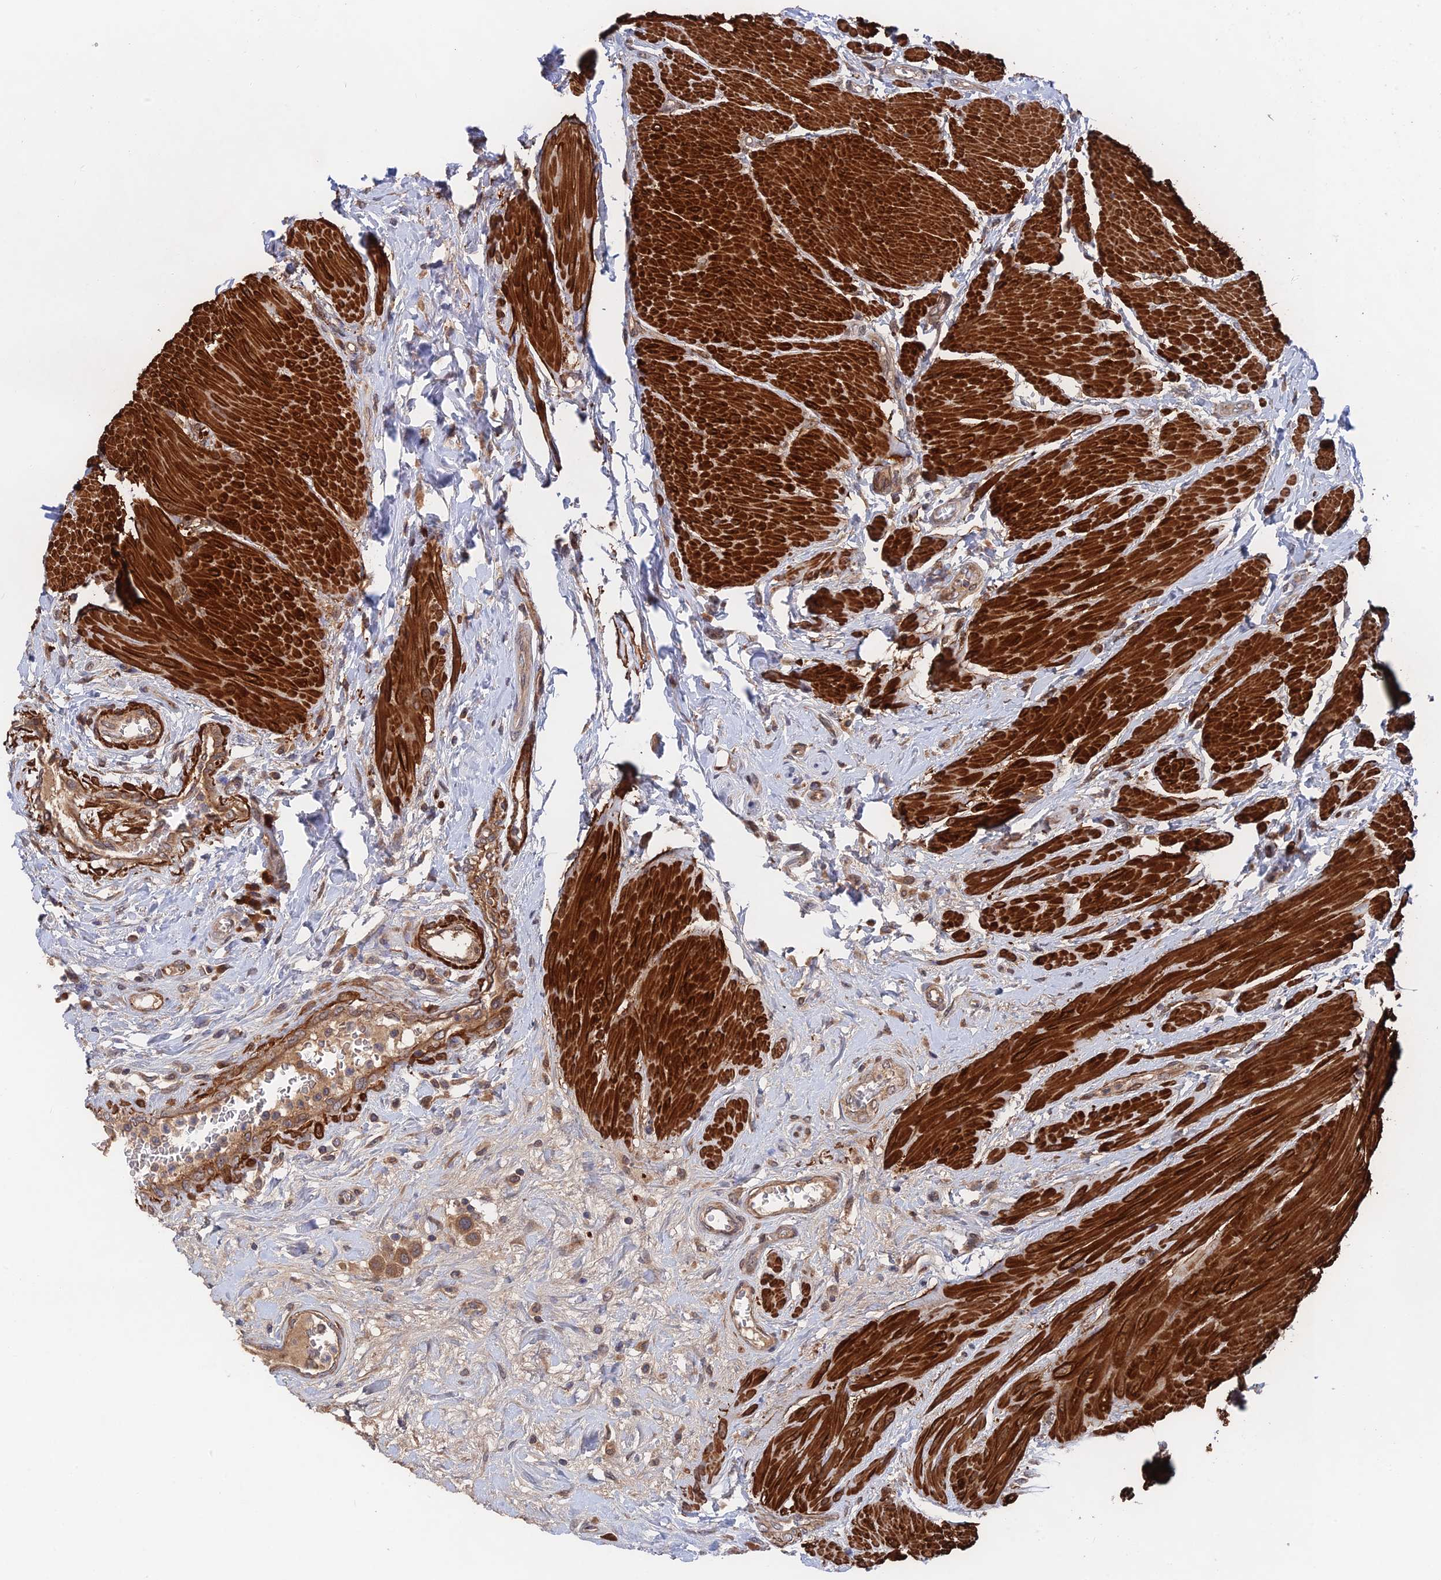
{"staining": {"intensity": "moderate", "quantity": ">75%", "location": "cytoplasmic/membranous"}, "tissue": "urothelial cancer", "cell_type": "Tumor cells", "image_type": "cancer", "snomed": [{"axis": "morphology", "description": "Urothelial carcinoma, High grade"}, {"axis": "topography", "description": "Urinary bladder"}], "caption": "Immunohistochemical staining of human urothelial carcinoma (high-grade) displays medium levels of moderate cytoplasmic/membranous protein positivity in about >75% of tumor cells. (Stains: DAB in brown, nuclei in blue, Microscopy: brightfield microscopy at high magnification).", "gene": "ZNF320", "patient": {"sex": "male", "age": 50}}